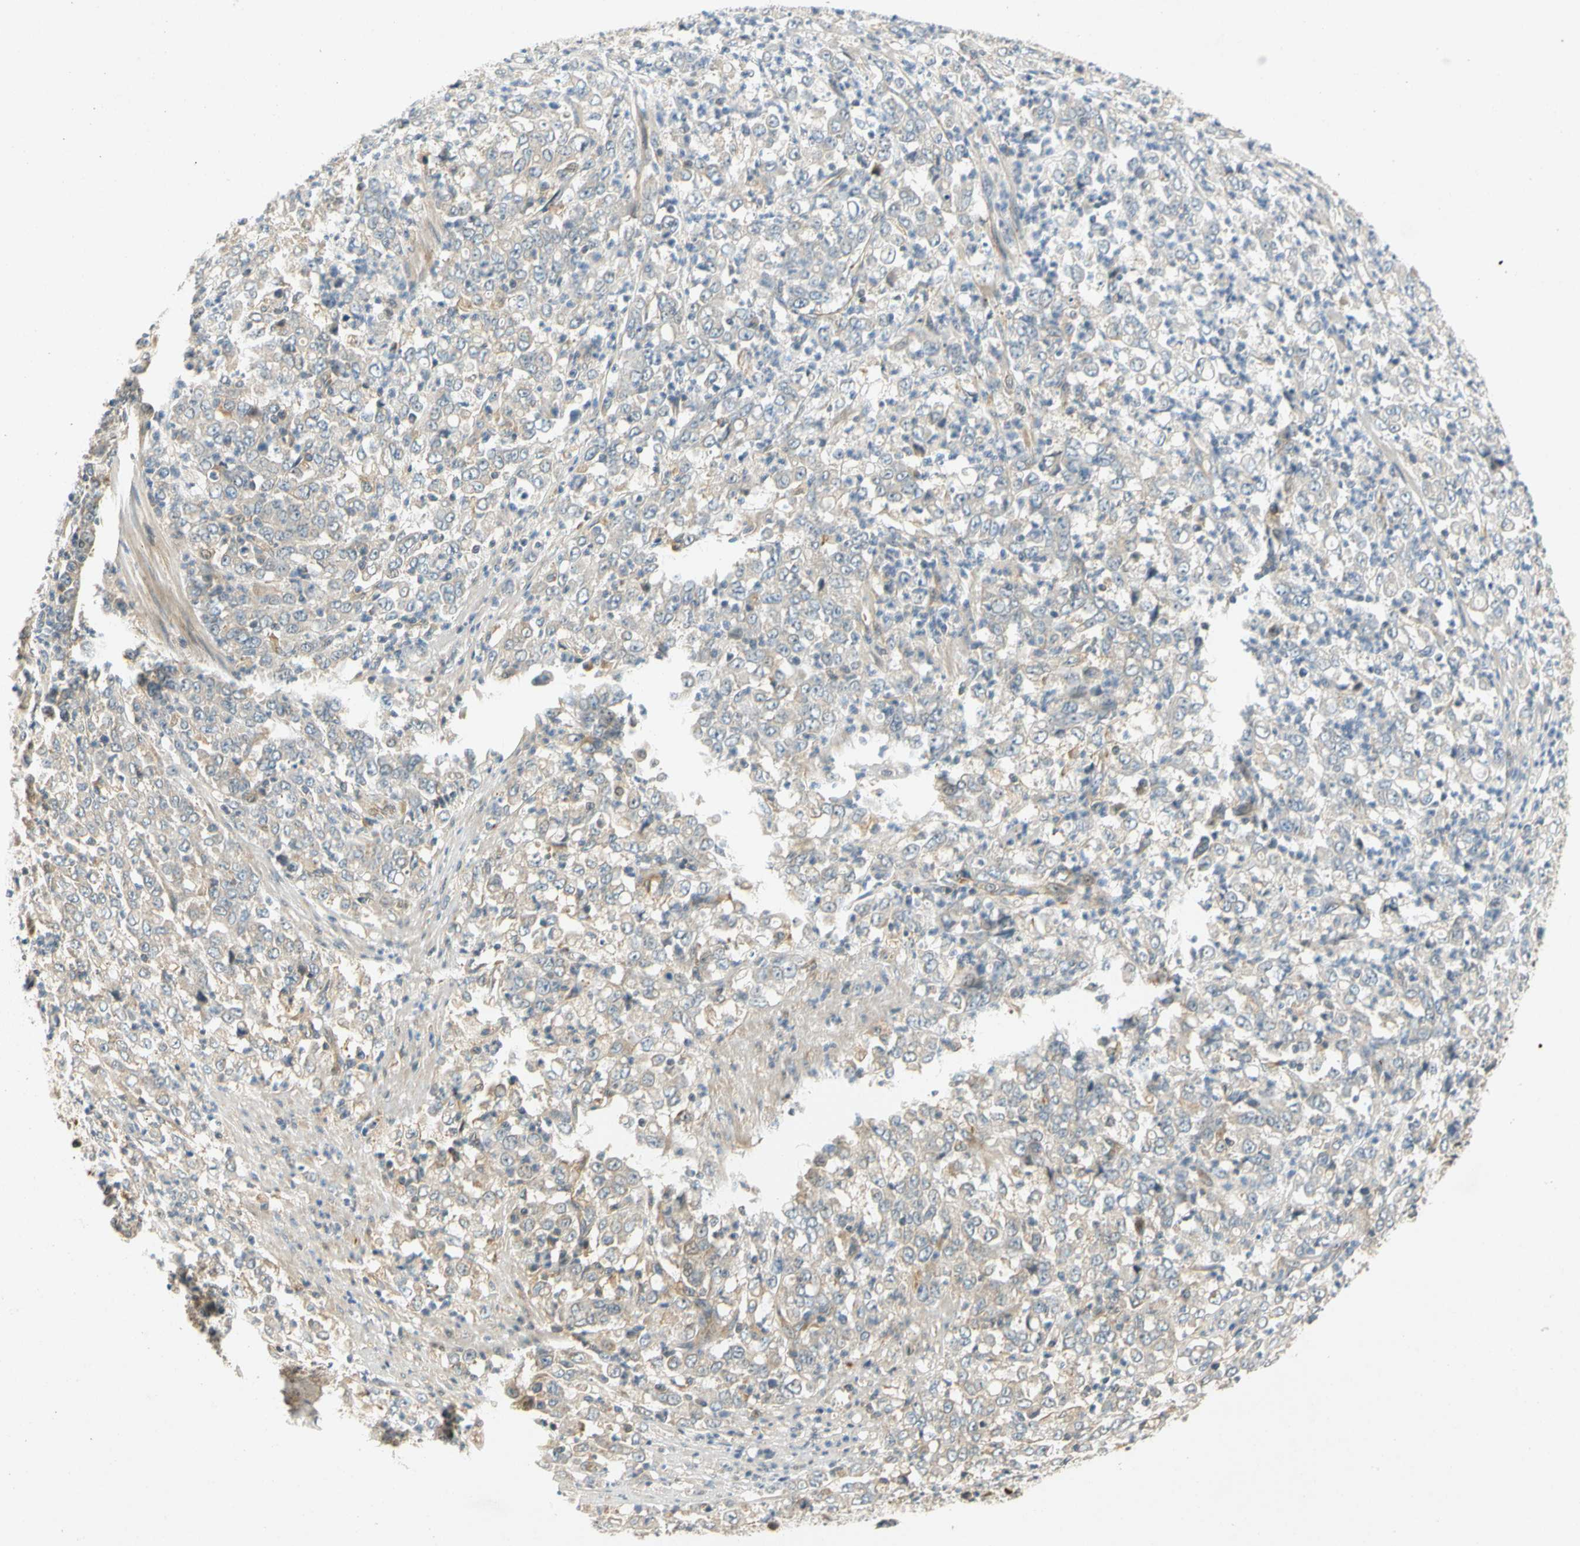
{"staining": {"intensity": "weak", "quantity": "<25%", "location": "cytoplasmic/membranous"}, "tissue": "stomach cancer", "cell_type": "Tumor cells", "image_type": "cancer", "snomed": [{"axis": "morphology", "description": "Adenocarcinoma, NOS"}, {"axis": "topography", "description": "Stomach, lower"}], "caption": "An immunohistochemistry micrograph of stomach cancer is shown. There is no staining in tumor cells of stomach cancer.", "gene": "GATD1", "patient": {"sex": "female", "age": 71}}